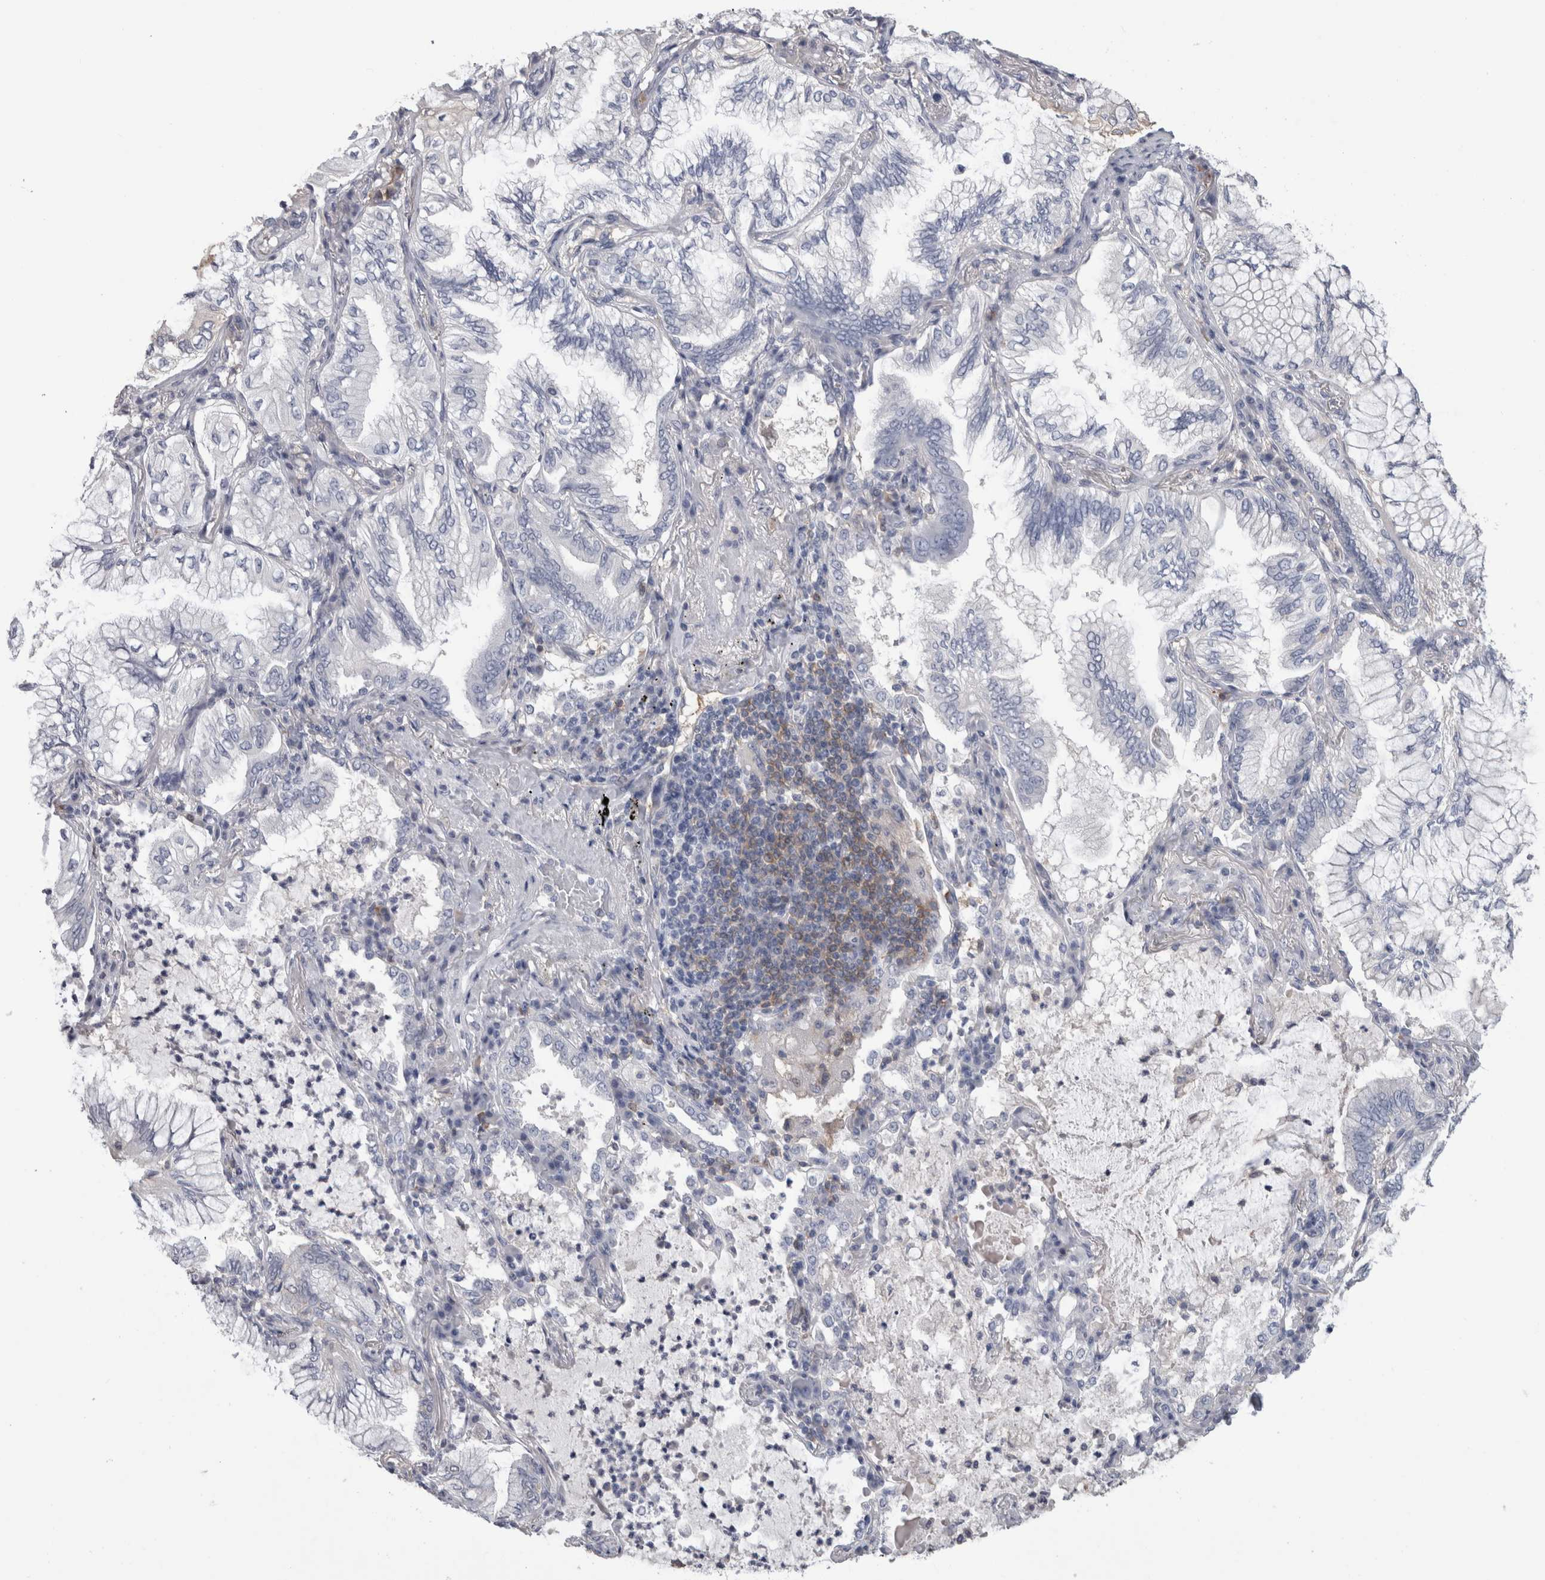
{"staining": {"intensity": "negative", "quantity": "none", "location": "none"}, "tissue": "lung cancer", "cell_type": "Tumor cells", "image_type": "cancer", "snomed": [{"axis": "morphology", "description": "Adenocarcinoma, NOS"}, {"axis": "topography", "description": "Lung"}], "caption": "Immunohistochemistry photomicrograph of human lung cancer stained for a protein (brown), which reveals no expression in tumor cells. (Brightfield microscopy of DAB immunohistochemistry at high magnification).", "gene": "SCRN1", "patient": {"sex": "female", "age": 70}}